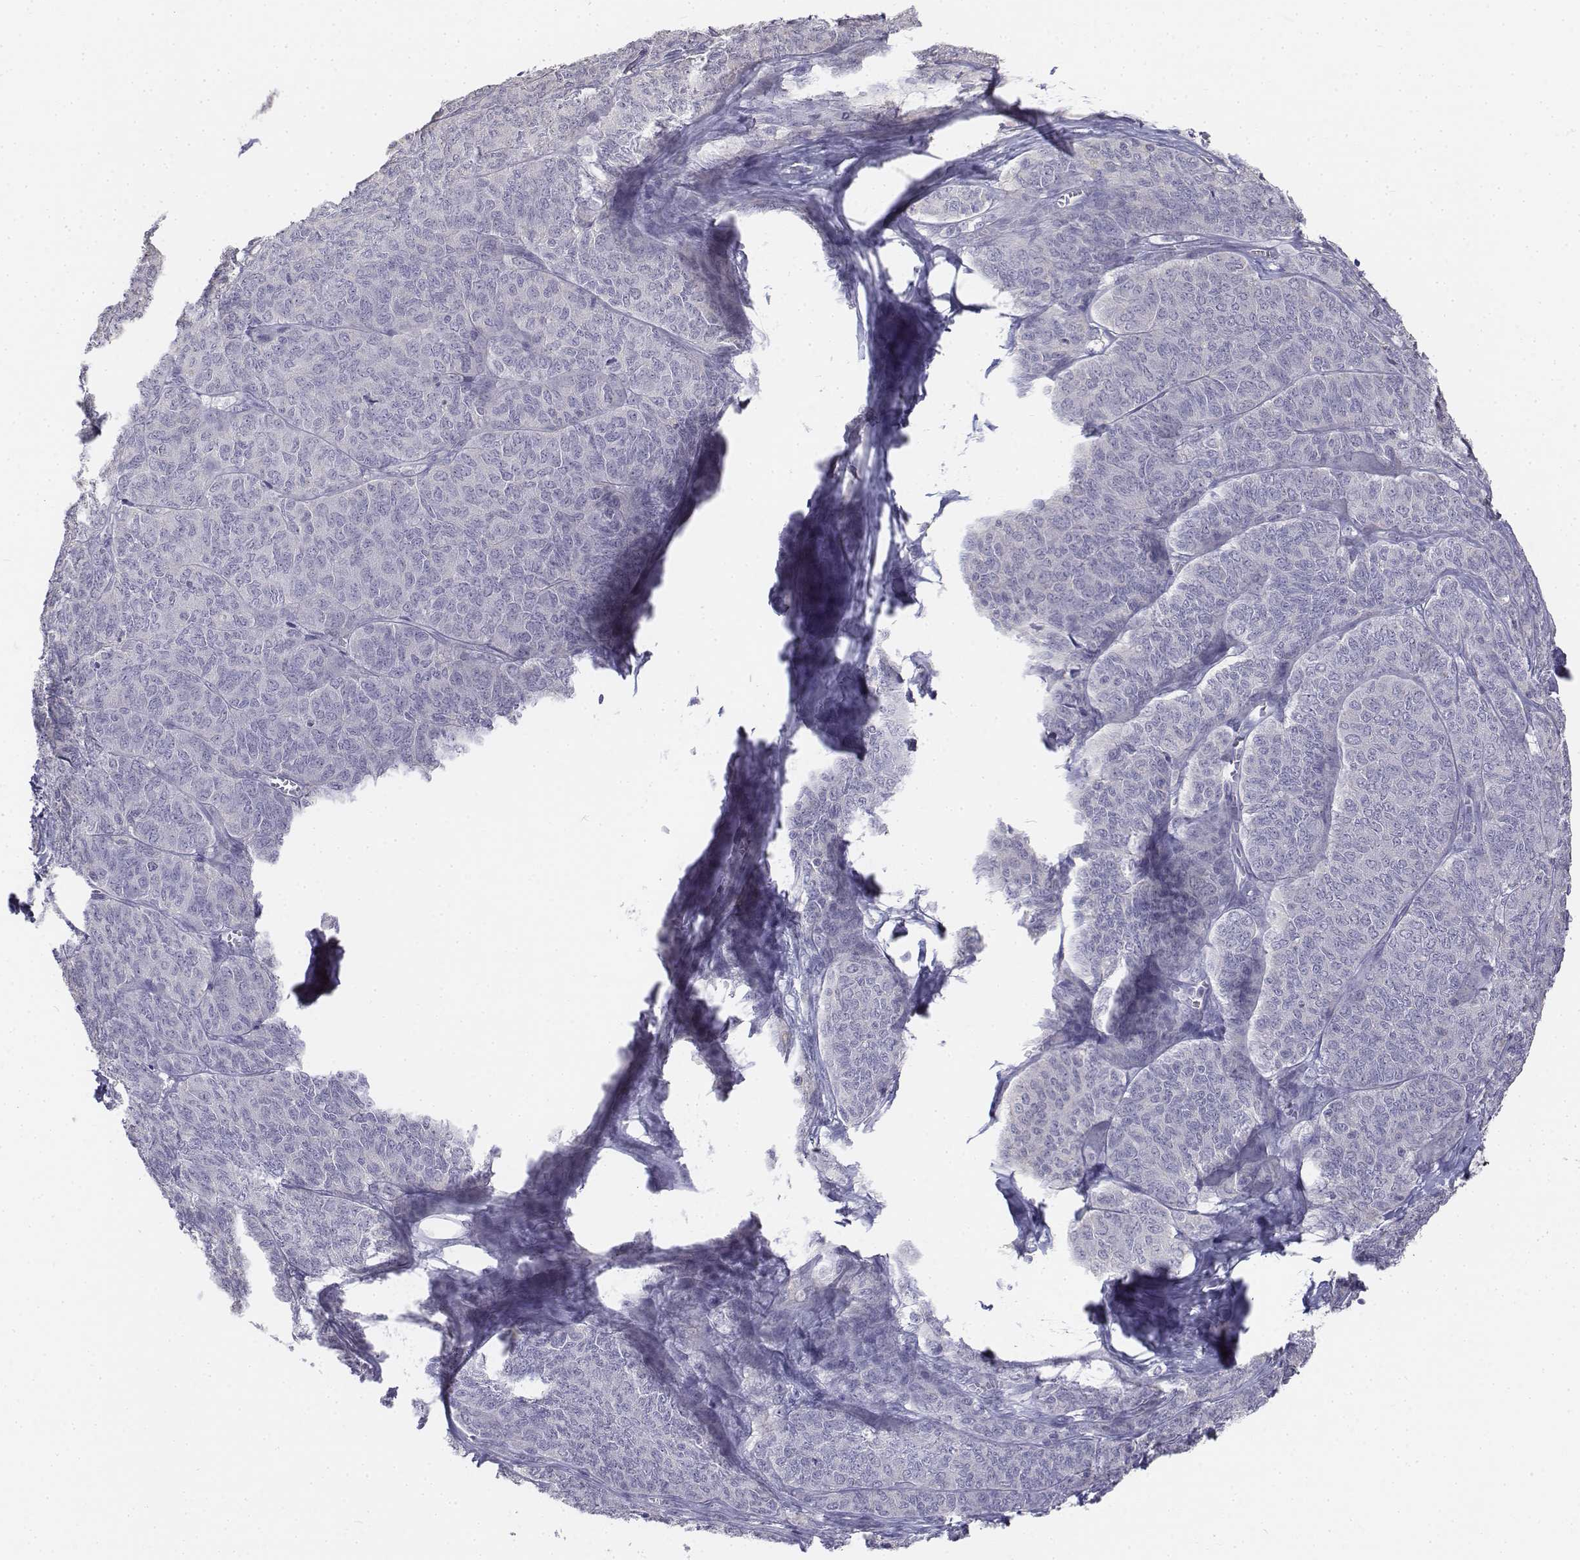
{"staining": {"intensity": "negative", "quantity": "none", "location": "none"}, "tissue": "ovarian cancer", "cell_type": "Tumor cells", "image_type": "cancer", "snomed": [{"axis": "morphology", "description": "Carcinoma, endometroid"}, {"axis": "topography", "description": "Ovary"}], "caption": "Immunohistochemical staining of human ovarian endometroid carcinoma exhibits no significant positivity in tumor cells.", "gene": "LGSN", "patient": {"sex": "female", "age": 80}}